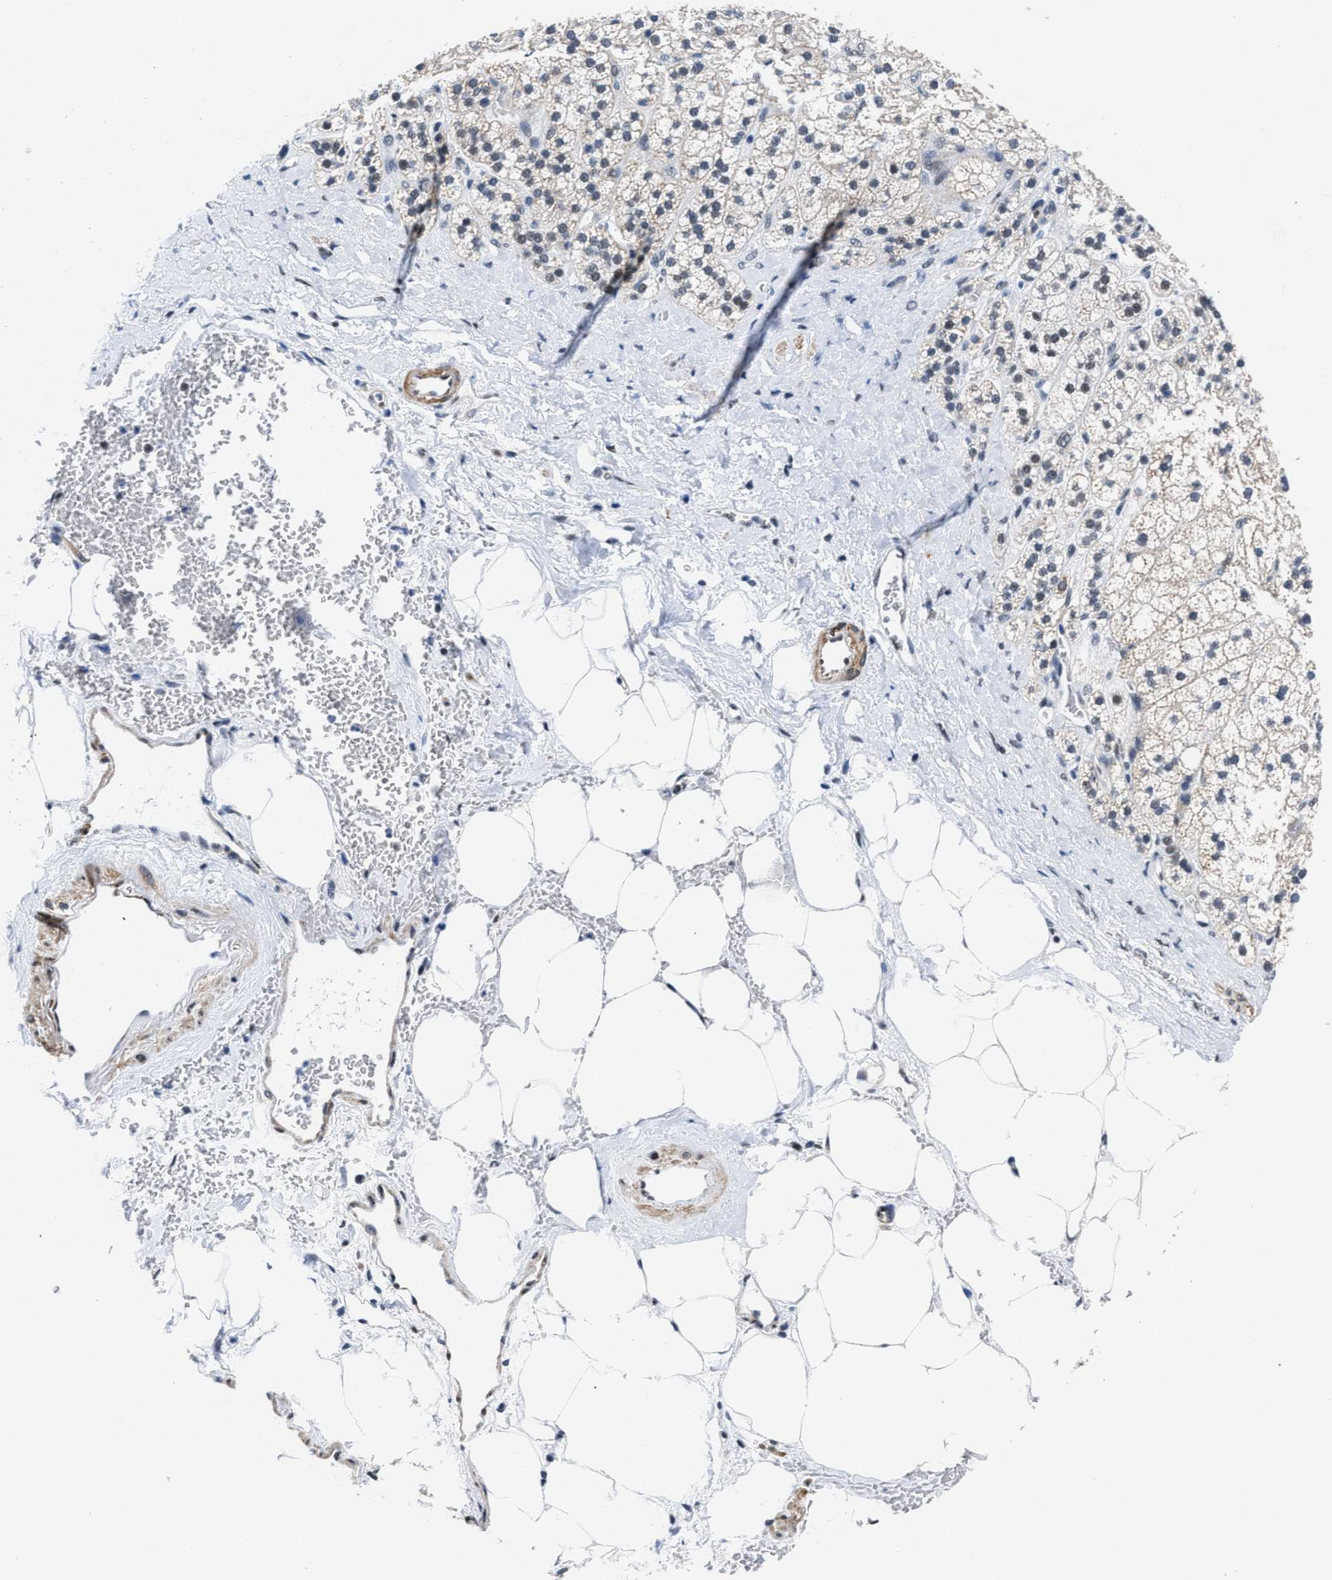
{"staining": {"intensity": "moderate", "quantity": "<25%", "location": "cytoplasmic/membranous,nuclear"}, "tissue": "adrenal gland", "cell_type": "Glandular cells", "image_type": "normal", "snomed": [{"axis": "morphology", "description": "Normal tissue, NOS"}, {"axis": "topography", "description": "Adrenal gland"}], "caption": "An immunohistochemistry photomicrograph of benign tissue is shown. Protein staining in brown shows moderate cytoplasmic/membranous,nuclear positivity in adrenal gland within glandular cells.", "gene": "ID3", "patient": {"sex": "male", "age": 56}}